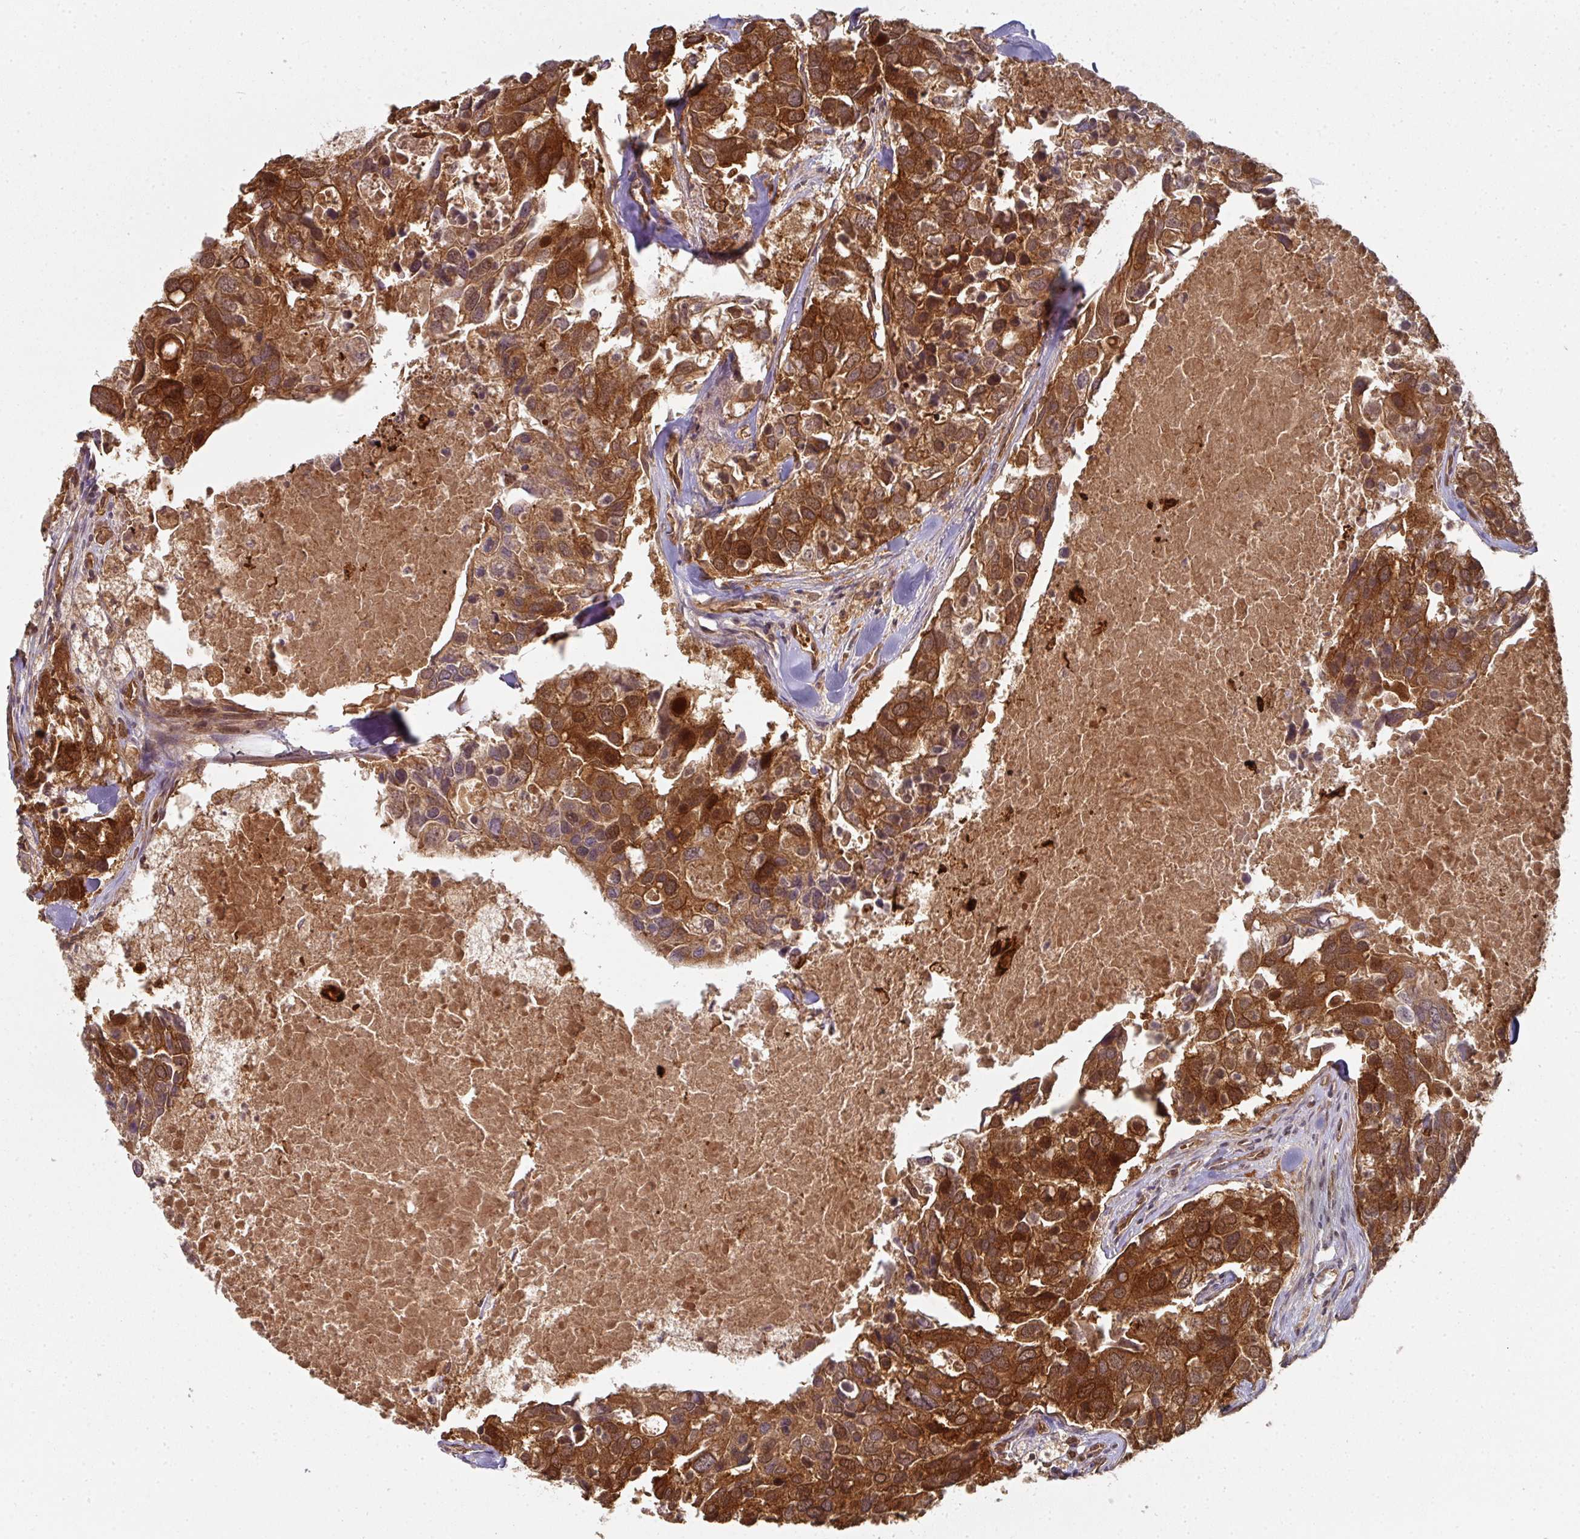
{"staining": {"intensity": "strong", "quantity": ">75%", "location": "cytoplasmic/membranous"}, "tissue": "breast cancer", "cell_type": "Tumor cells", "image_type": "cancer", "snomed": [{"axis": "morphology", "description": "Duct carcinoma"}, {"axis": "topography", "description": "Breast"}], "caption": "Immunohistochemical staining of breast infiltrating ductal carcinoma exhibits high levels of strong cytoplasmic/membranous protein positivity in approximately >75% of tumor cells.", "gene": "EIF4EBP2", "patient": {"sex": "female", "age": 83}}